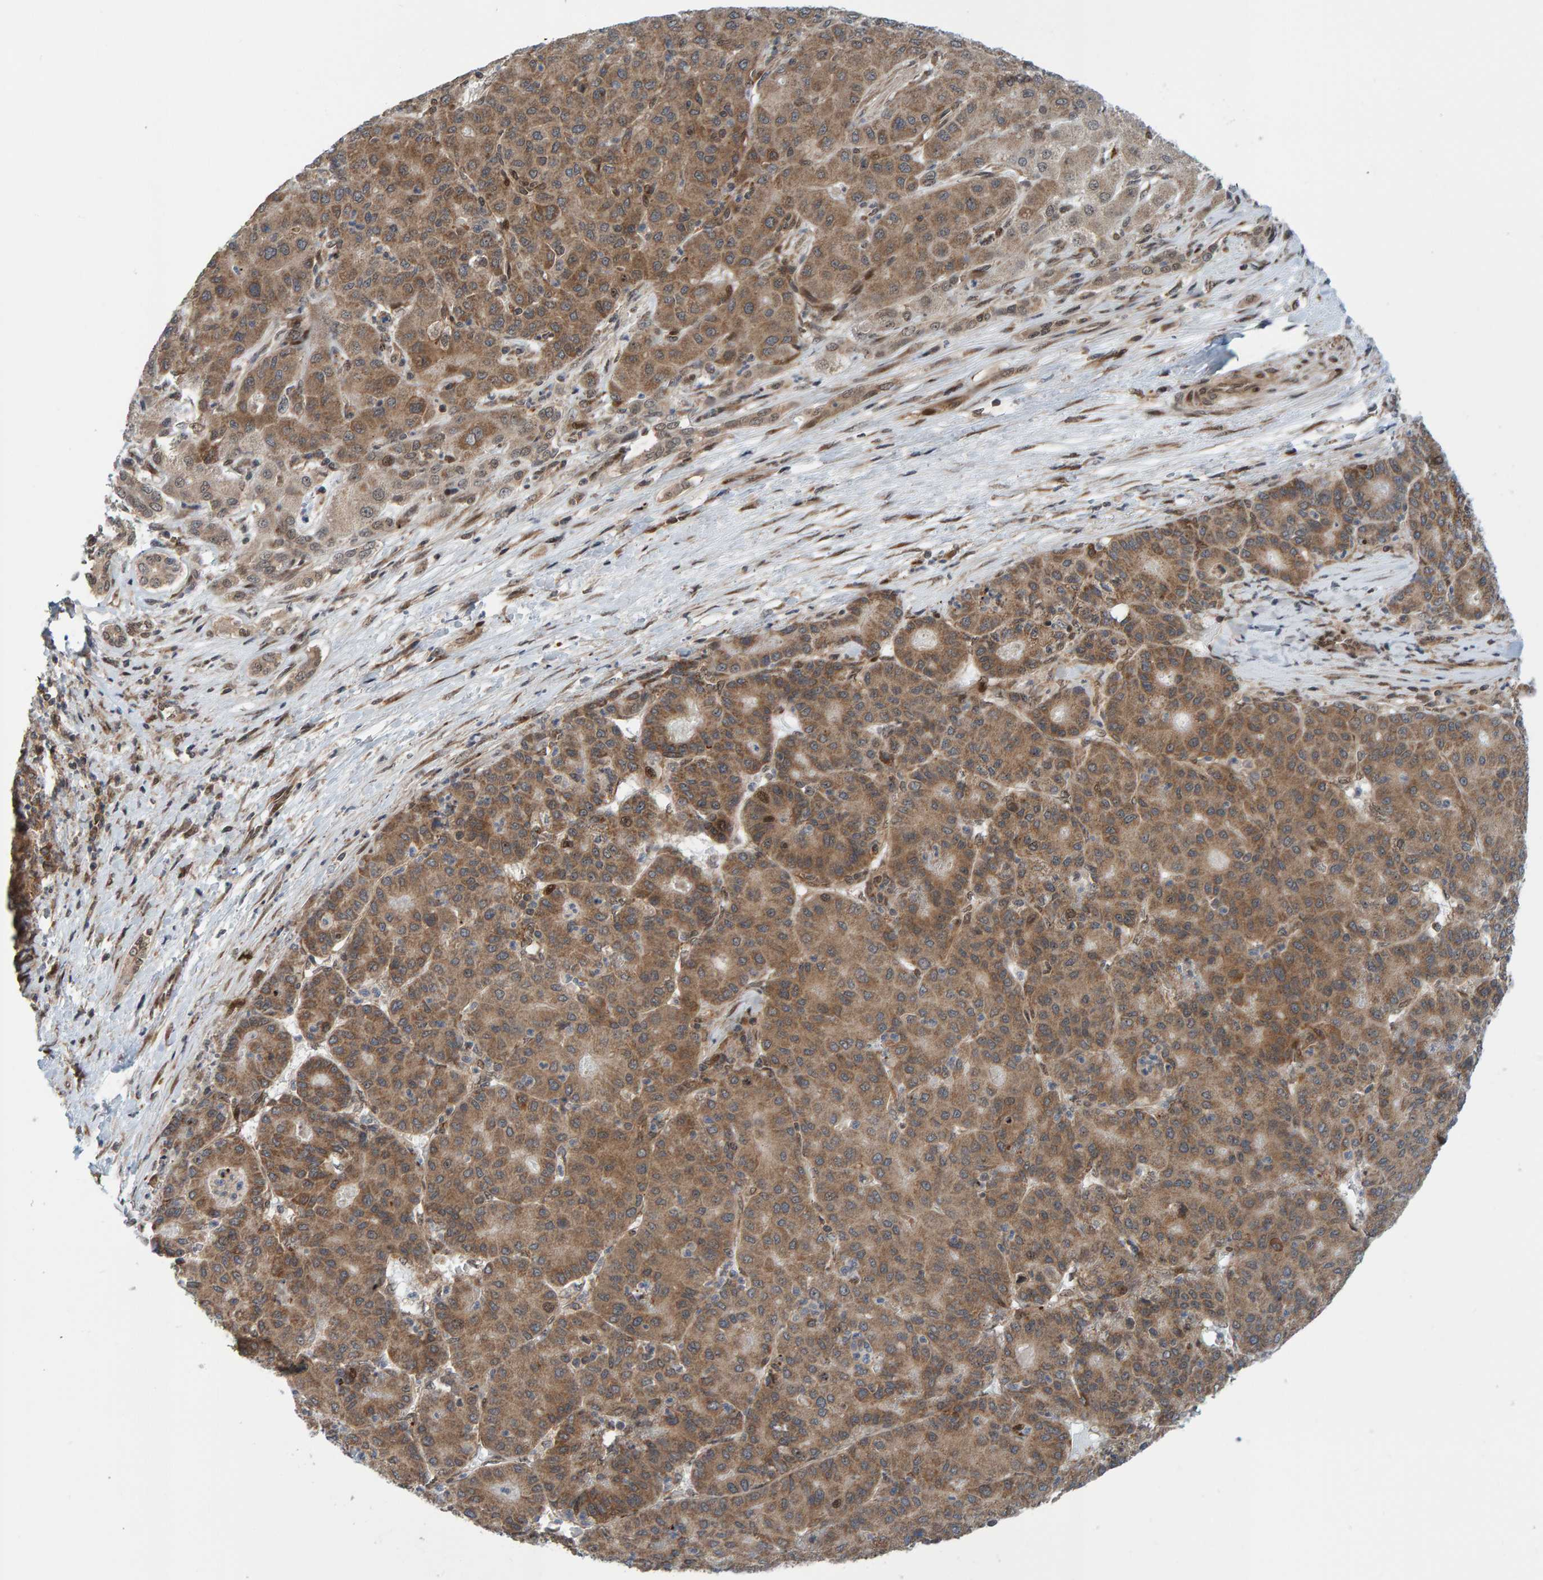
{"staining": {"intensity": "moderate", "quantity": ">75%", "location": "cytoplasmic/membranous"}, "tissue": "liver cancer", "cell_type": "Tumor cells", "image_type": "cancer", "snomed": [{"axis": "morphology", "description": "Carcinoma, Hepatocellular, NOS"}, {"axis": "topography", "description": "Liver"}], "caption": "About >75% of tumor cells in liver cancer show moderate cytoplasmic/membranous protein staining as visualized by brown immunohistochemical staining.", "gene": "ZNF366", "patient": {"sex": "male", "age": 65}}